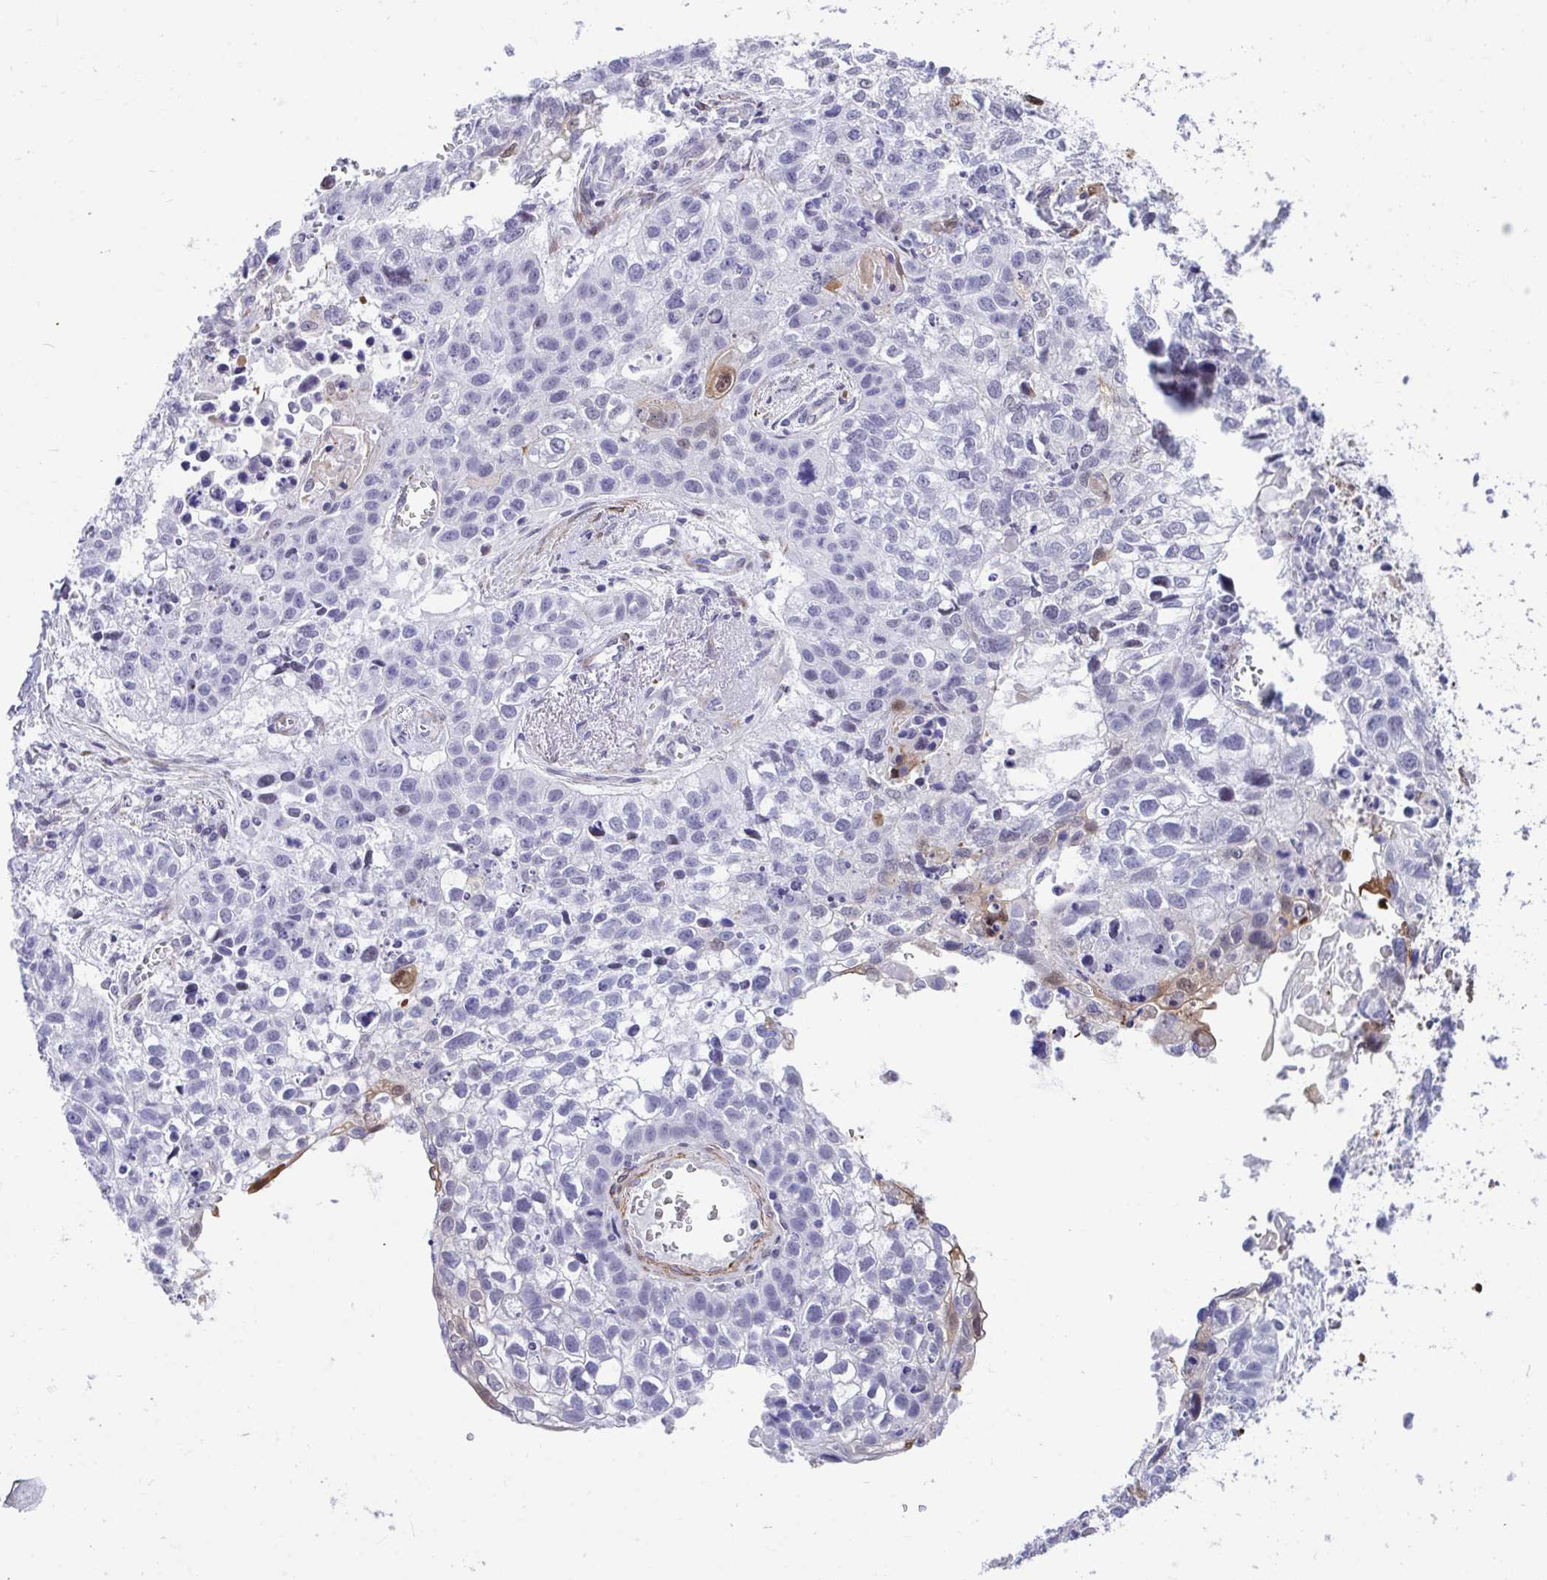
{"staining": {"intensity": "negative", "quantity": "none", "location": "none"}, "tissue": "lung cancer", "cell_type": "Tumor cells", "image_type": "cancer", "snomed": [{"axis": "morphology", "description": "Squamous cell carcinoma, NOS"}, {"axis": "topography", "description": "Lung"}], "caption": "This micrograph is of lung squamous cell carcinoma stained with immunohistochemistry to label a protein in brown with the nuclei are counter-stained blue. There is no staining in tumor cells. (IHC, brightfield microscopy, high magnification).", "gene": "CSTB", "patient": {"sex": "male", "age": 74}}